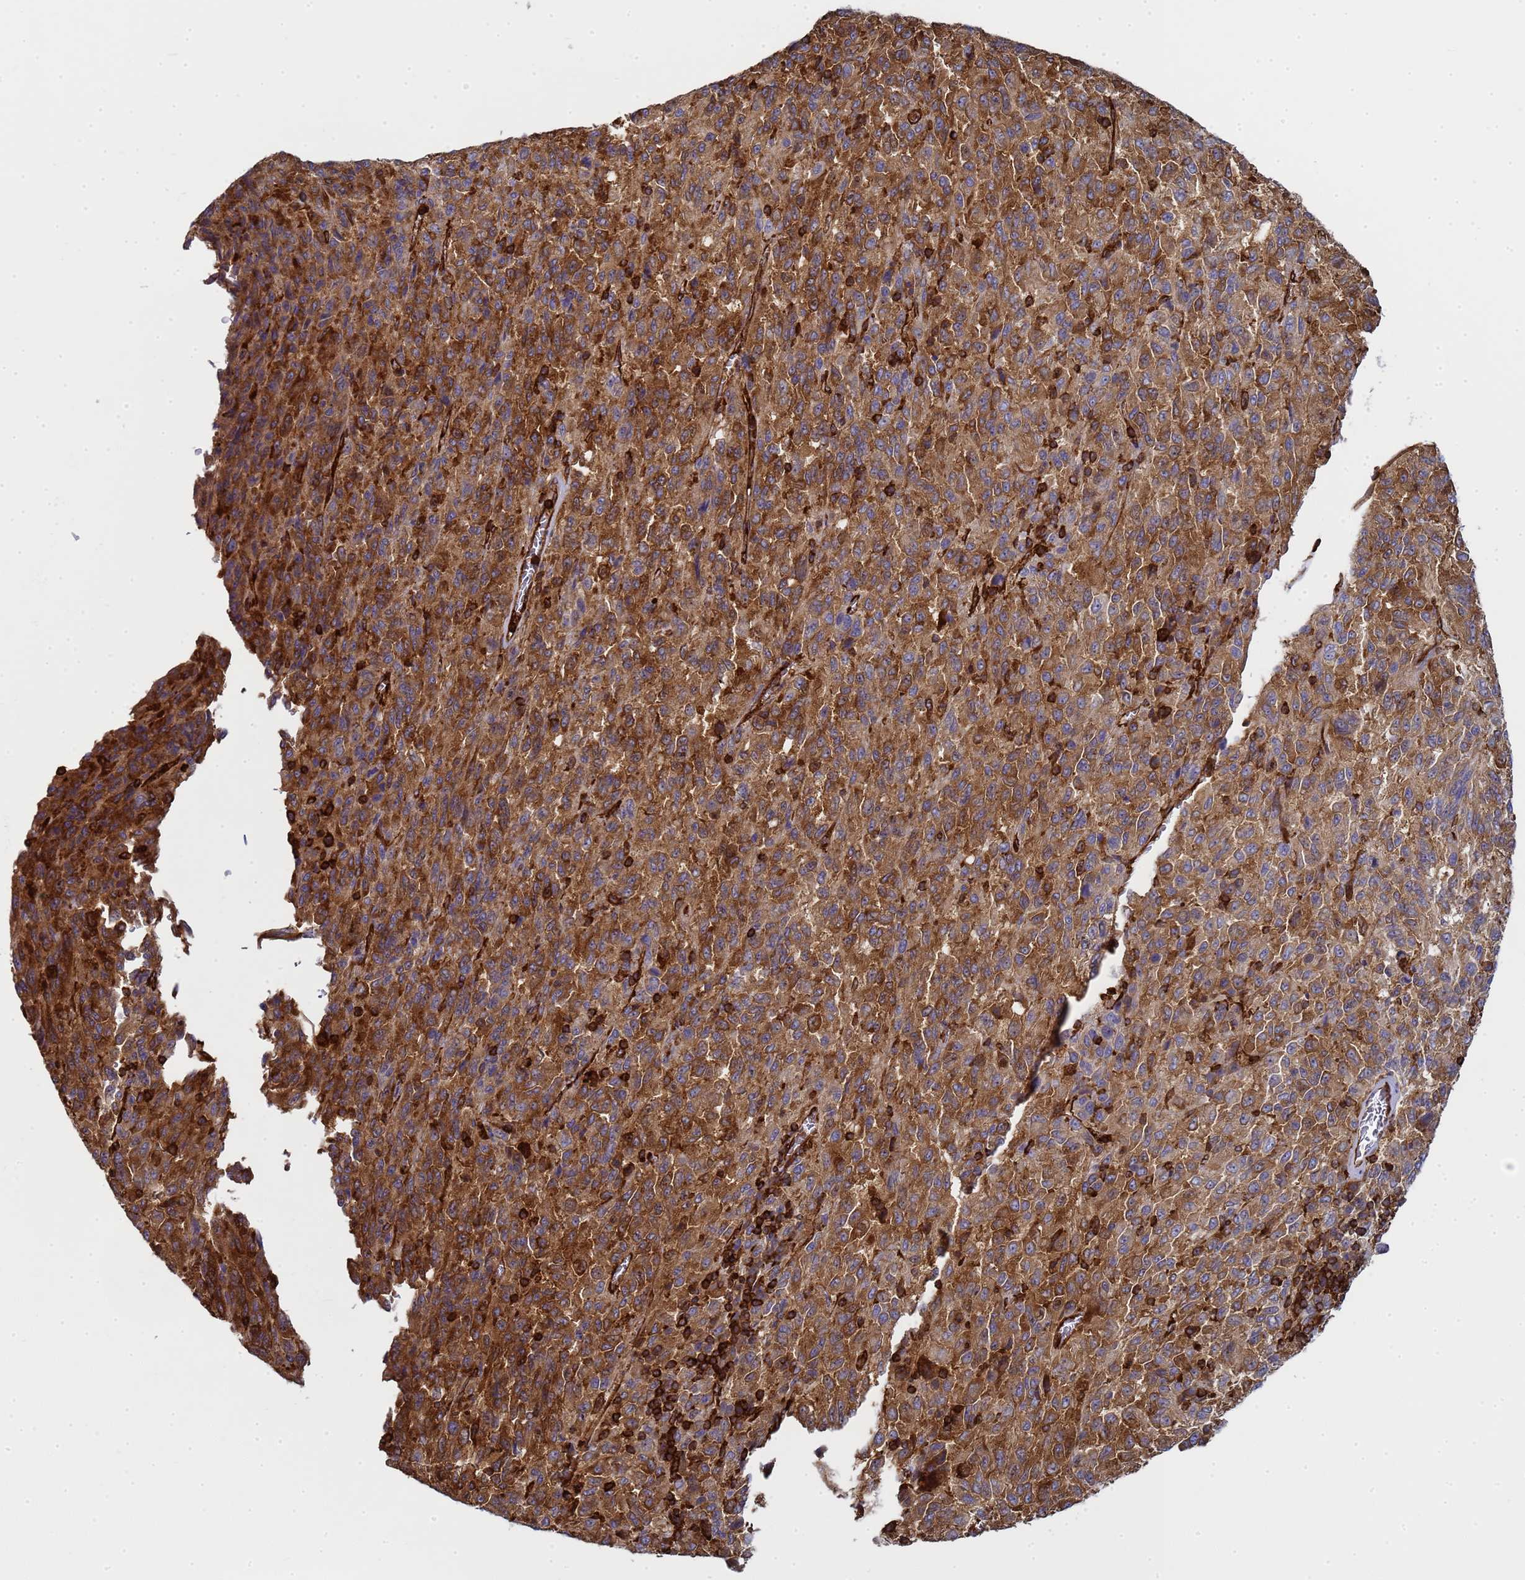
{"staining": {"intensity": "moderate", "quantity": ">75%", "location": "cytoplasmic/membranous"}, "tissue": "melanoma", "cell_type": "Tumor cells", "image_type": "cancer", "snomed": [{"axis": "morphology", "description": "Malignant melanoma, Metastatic site"}, {"axis": "topography", "description": "Lung"}], "caption": "Protein staining of malignant melanoma (metastatic site) tissue demonstrates moderate cytoplasmic/membranous expression in approximately >75% of tumor cells. Immunohistochemistry (ihc) stains the protein of interest in brown and the nuclei are stained blue.", "gene": "ZBTB8OS", "patient": {"sex": "male", "age": 64}}